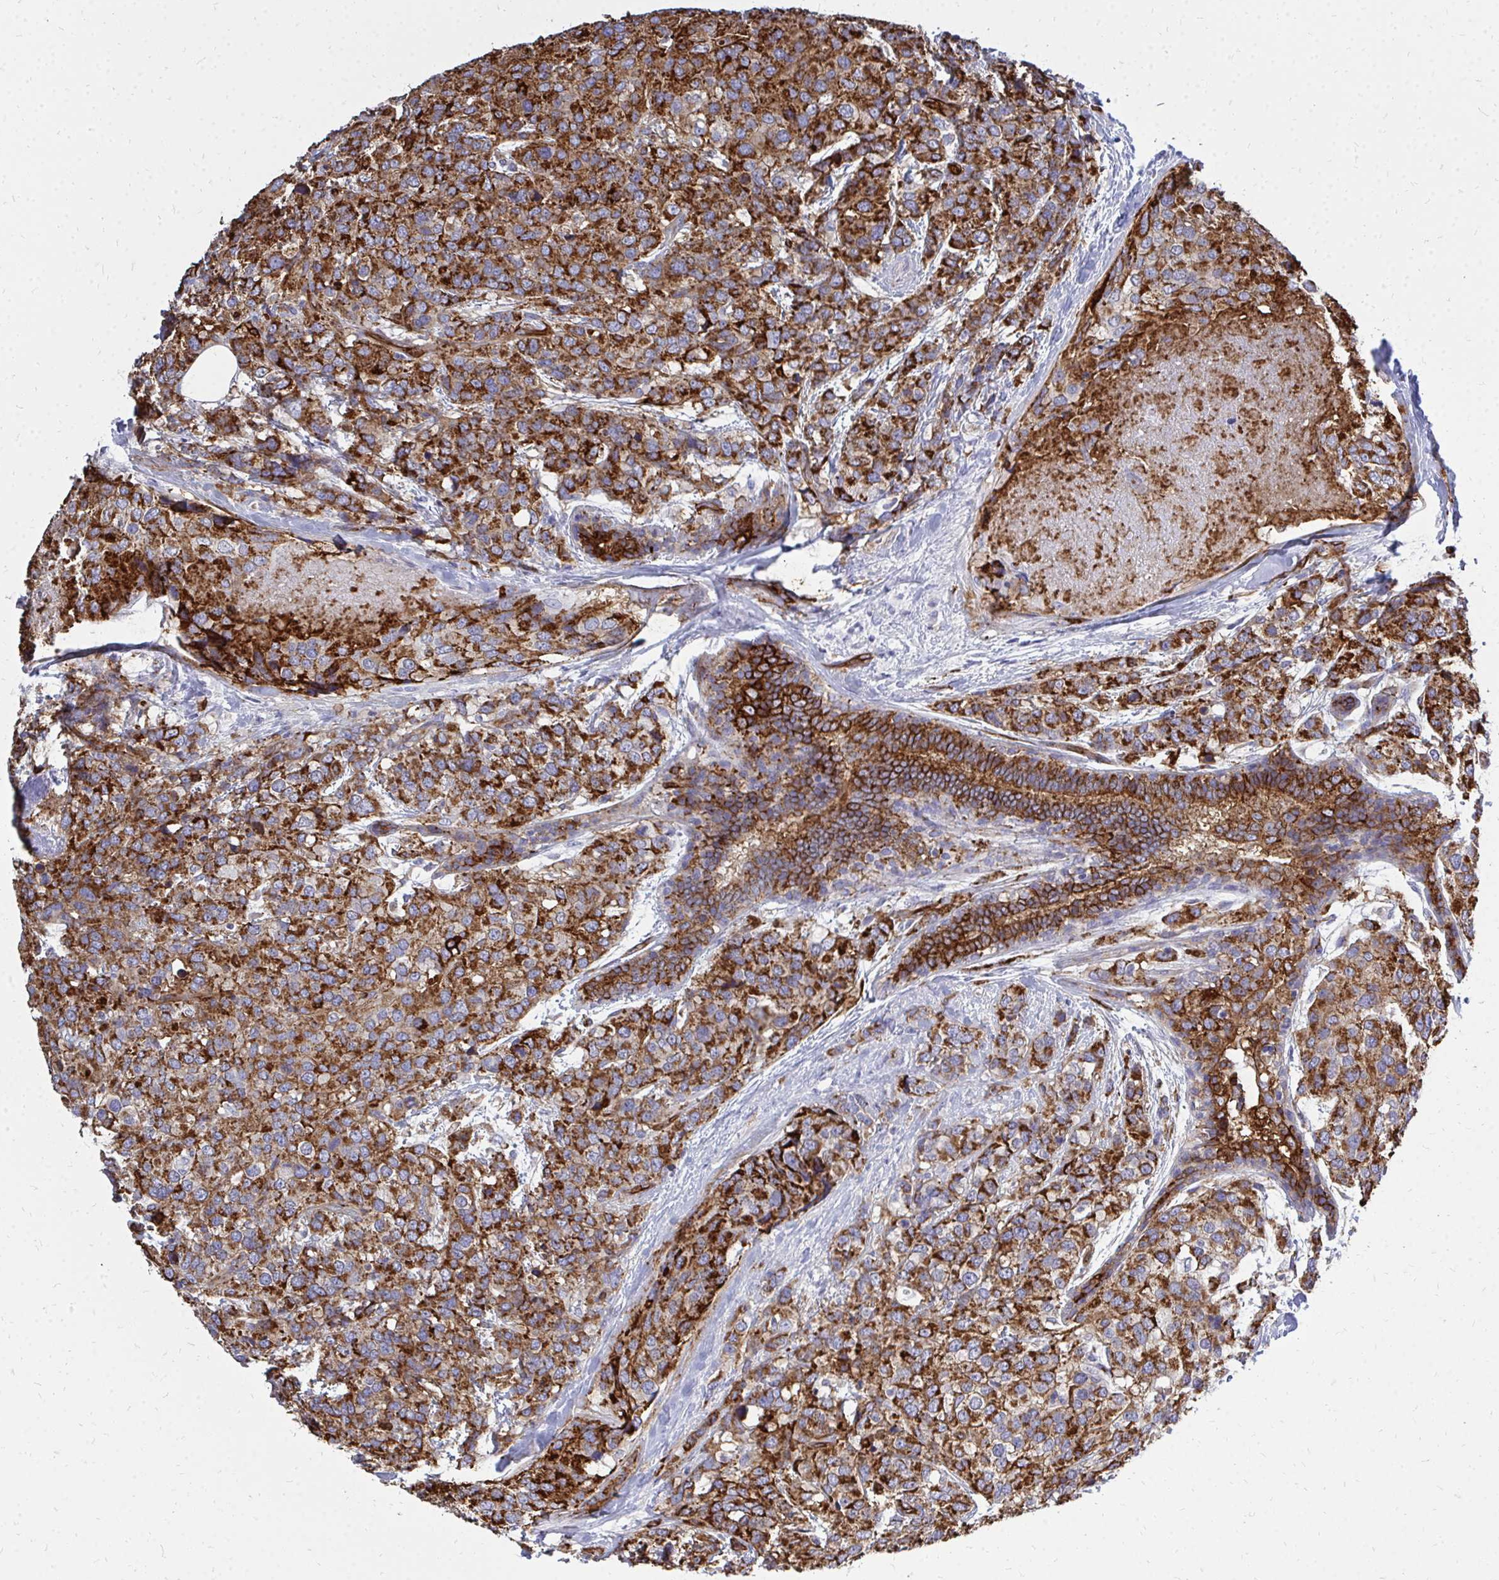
{"staining": {"intensity": "strong", "quantity": ">75%", "location": "cytoplasmic/membranous"}, "tissue": "breast cancer", "cell_type": "Tumor cells", "image_type": "cancer", "snomed": [{"axis": "morphology", "description": "Lobular carcinoma"}, {"axis": "topography", "description": "Breast"}], "caption": "IHC photomicrograph of neoplastic tissue: breast cancer (lobular carcinoma) stained using immunohistochemistry (IHC) demonstrates high levels of strong protein expression localized specifically in the cytoplasmic/membranous of tumor cells, appearing as a cytoplasmic/membranous brown color.", "gene": "MARCKSL1", "patient": {"sex": "female", "age": 59}}